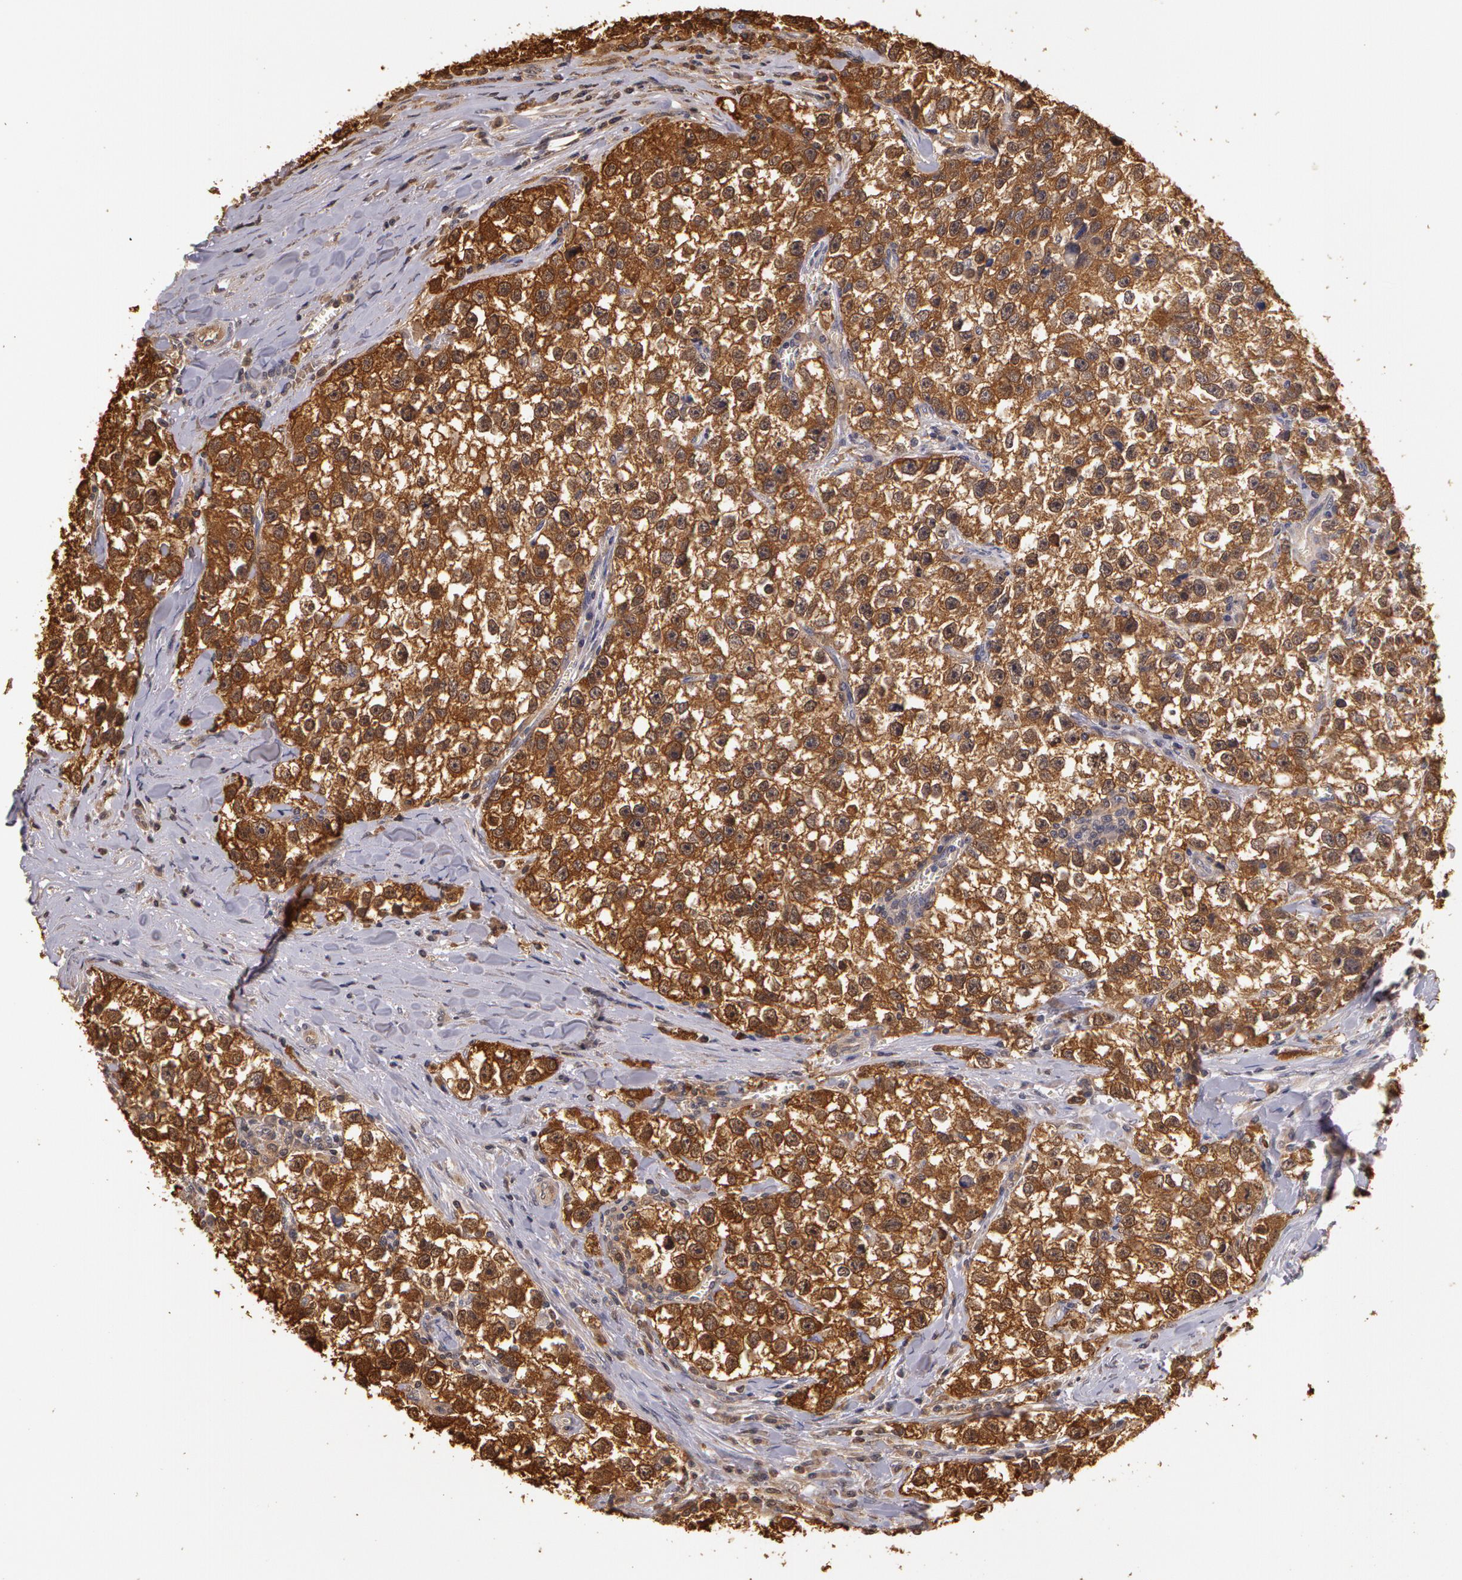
{"staining": {"intensity": "moderate", "quantity": ">75%", "location": "cytoplasmic/membranous"}, "tissue": "testis cancer", "cell_type": "Tumor cells", "image_type": "cancer", "snomed": [{"axis": "morphology", "description": "Seminoma, NOS"}, {"axis": "morphology", "description": "Carcinoma, Embryonal, NOS"}, {"axis": "topography", "description": "Testis"}], "caption": "A brown stain highlights moderate cytoplasmic/membranous positivity of a protein in testis seminoma tumor cells.", "gene": "AHSA1", "patient": {"sex": "male", "age": 30}}